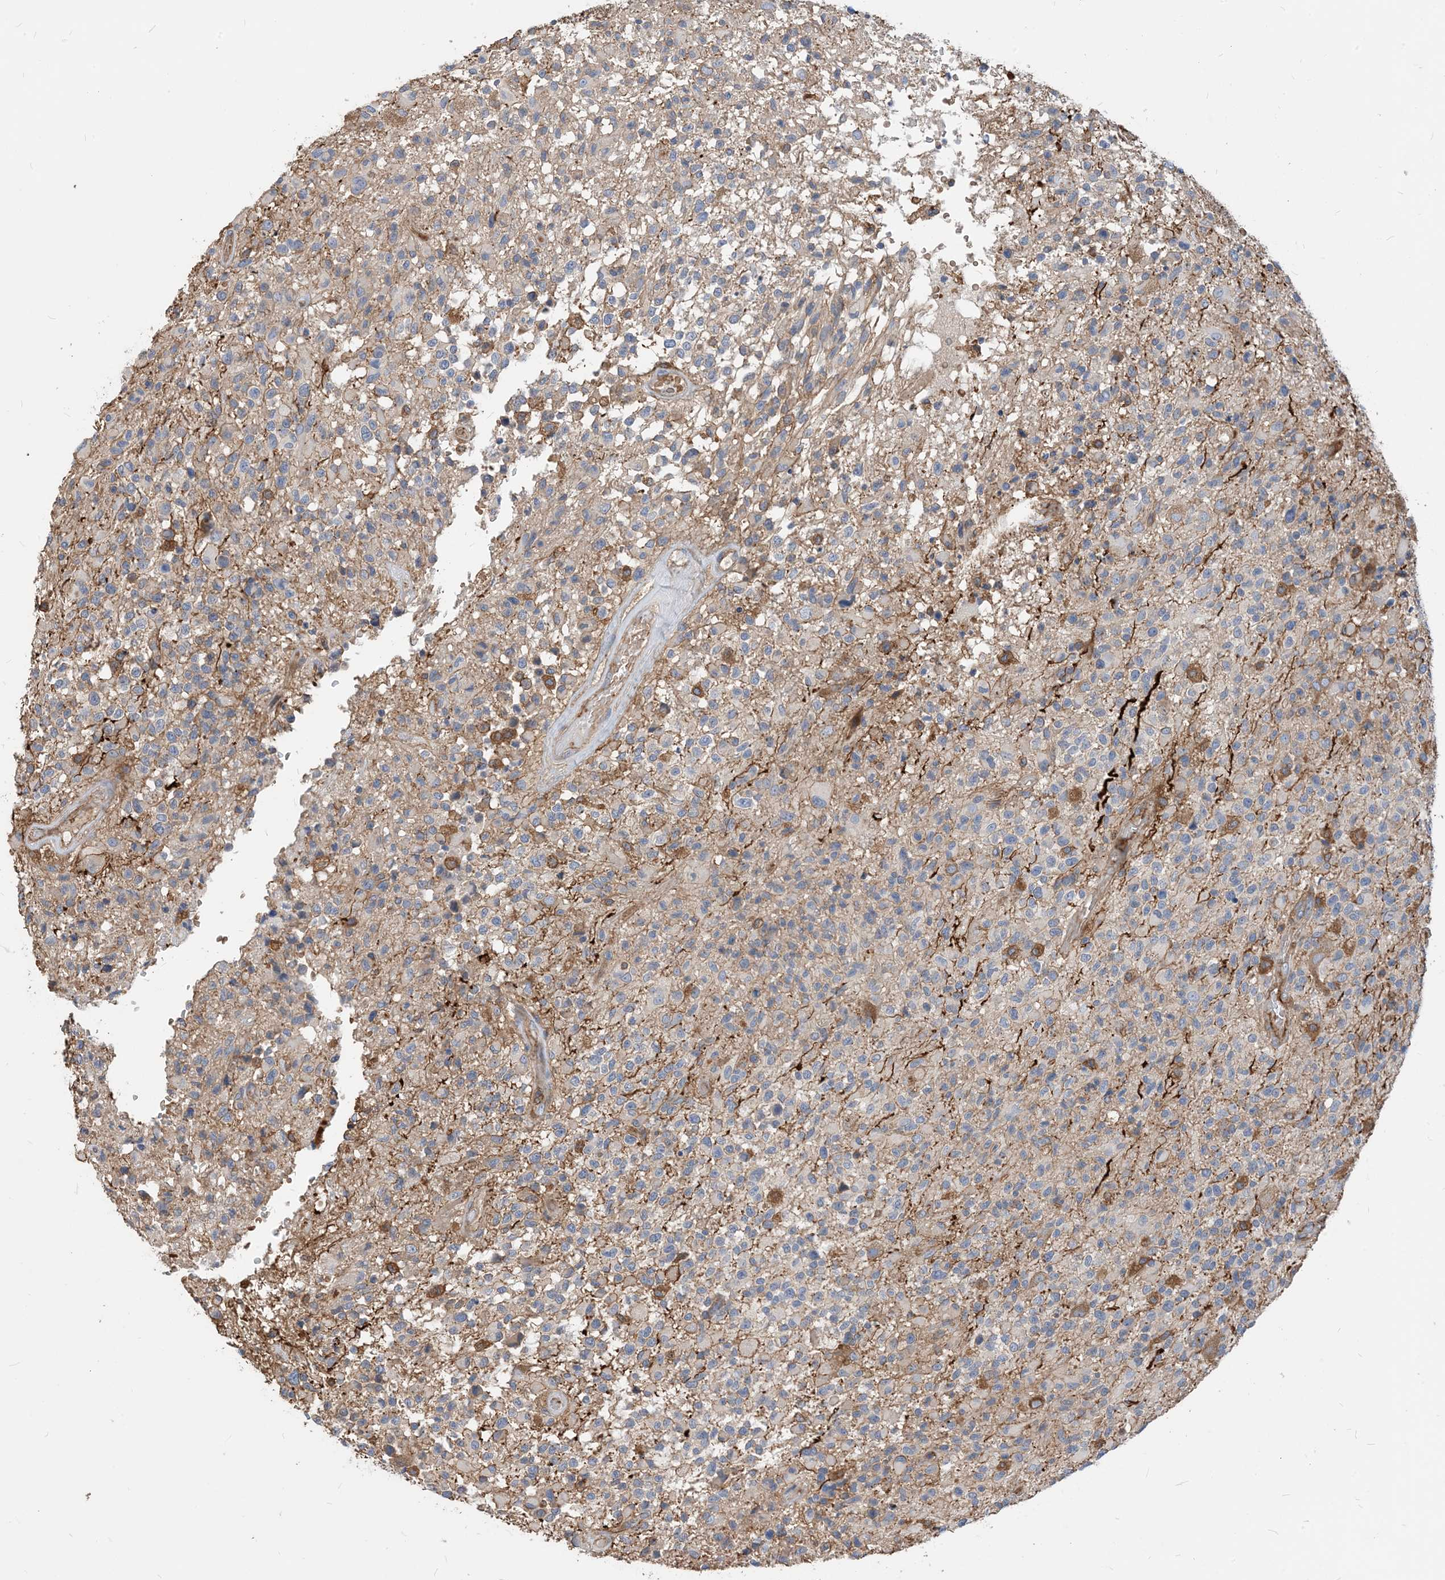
{"staining": {"intensity": "moderate", "quantity": "<25%", "location": "cytoplasmic/membranous"}, "tissue": "glioma", "cell_type": "Tumor cells", "image_type": "cancer", "snomed": [{"axis": "morphology", "description": "Glioma, malignant, High grade"}, {"axis": "morphology", "description": "Glioblastoma, NOS"}, {"axis": "topography", "description": "Brain"}], "caption": "High-power microscopy captured an IHC histopathology image of glioblastoma, revealing moderate cytoplasmic/membranous positivity in about <25% of tumor cells.", "gene": "PARVG", "patient": {"sex": "male", "age": 60}}